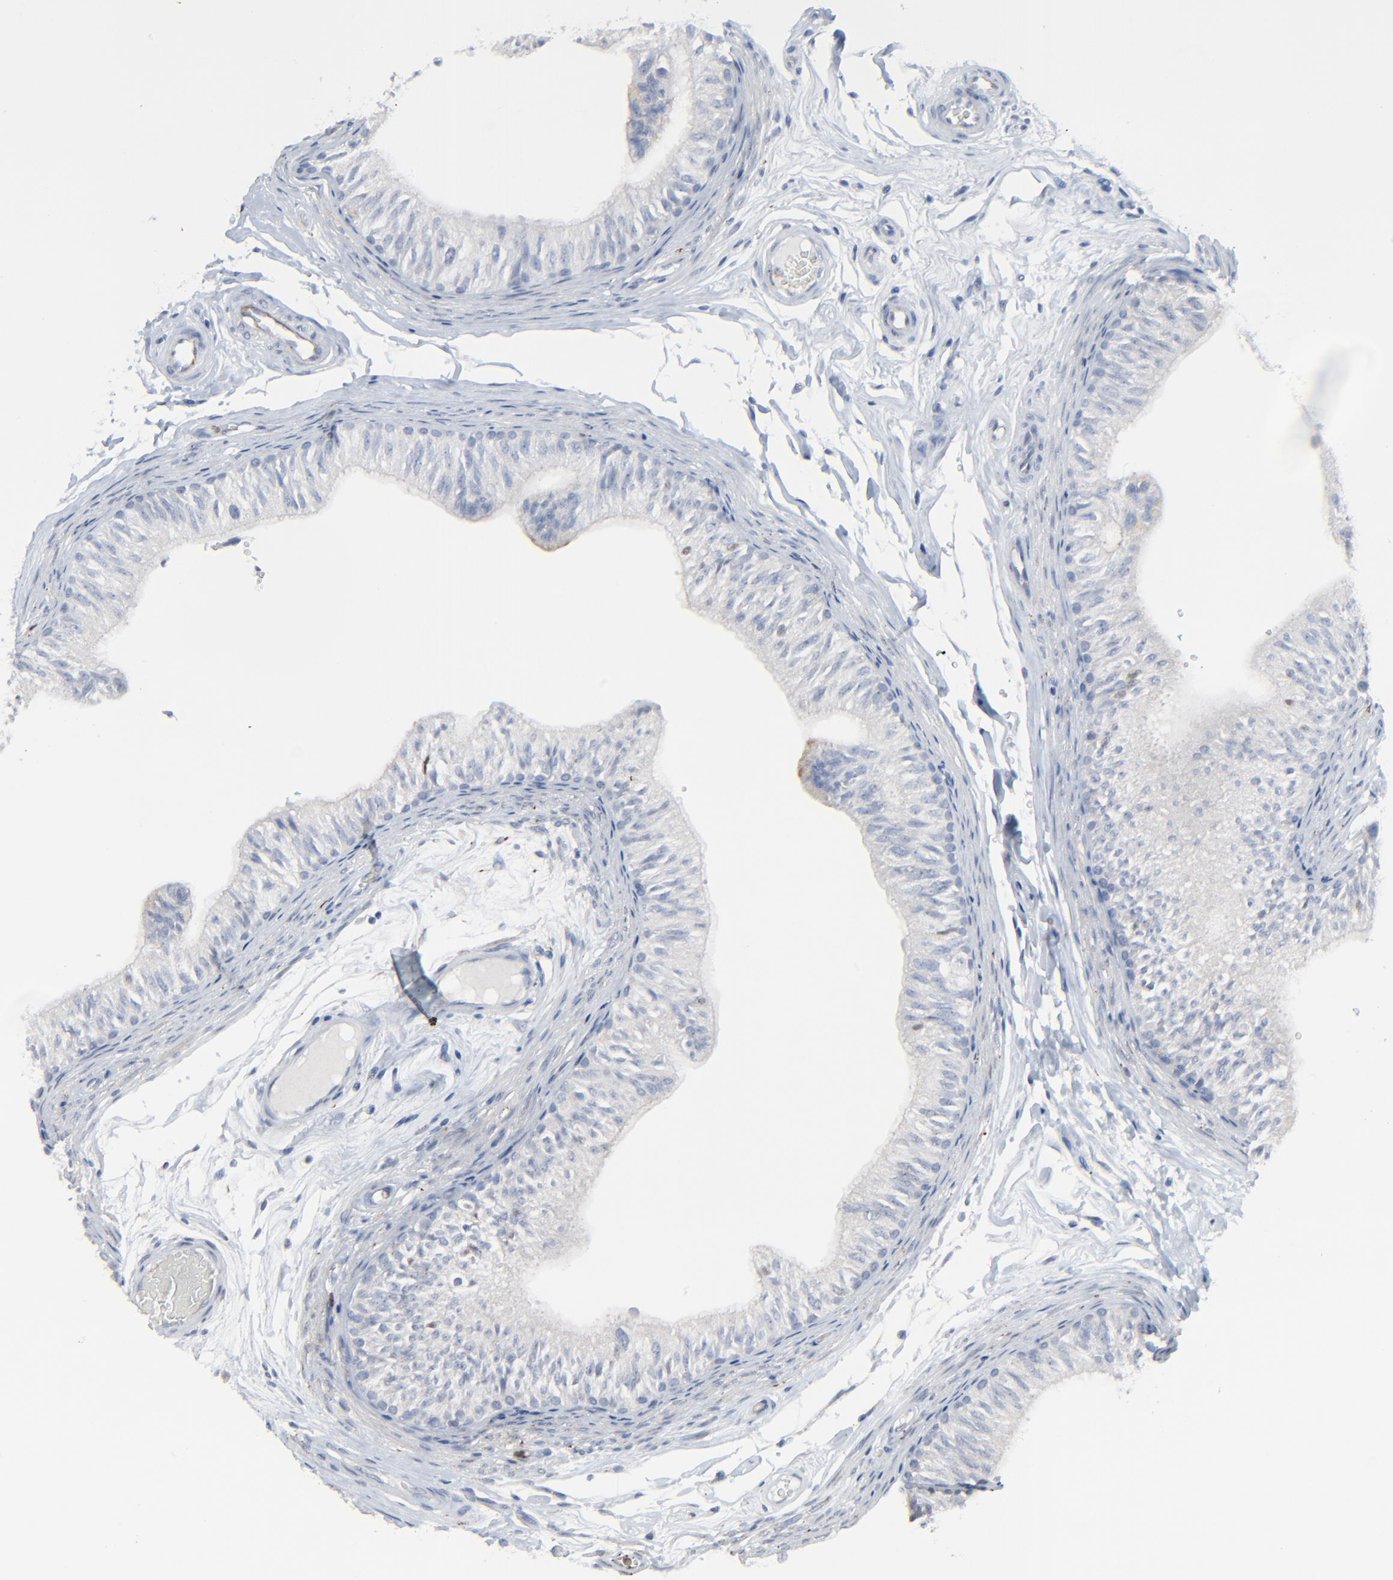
{"staining": {"intensity": "negative", "quantity": "none", "location": "none"}, "tissue": "epididymis", "cell_type": "Glandular cells", "image_type": "normal", "snomed": [{"axis": "morphology", "description": "Normal tissue, NOS"}, {"axis": "topography", "description": "Testis"}, {"axis": "topography", "description": "Epididymis"}], "caption": "Micrograph shows no significant protein expression in glandular cells of benign epididymis. (DAB (3,3'-diaminobenzidine) immunohistochemistry (IHC), high magnification).", "gene": "BIRC3", "patient": {"sex": "male", "age": 36}}